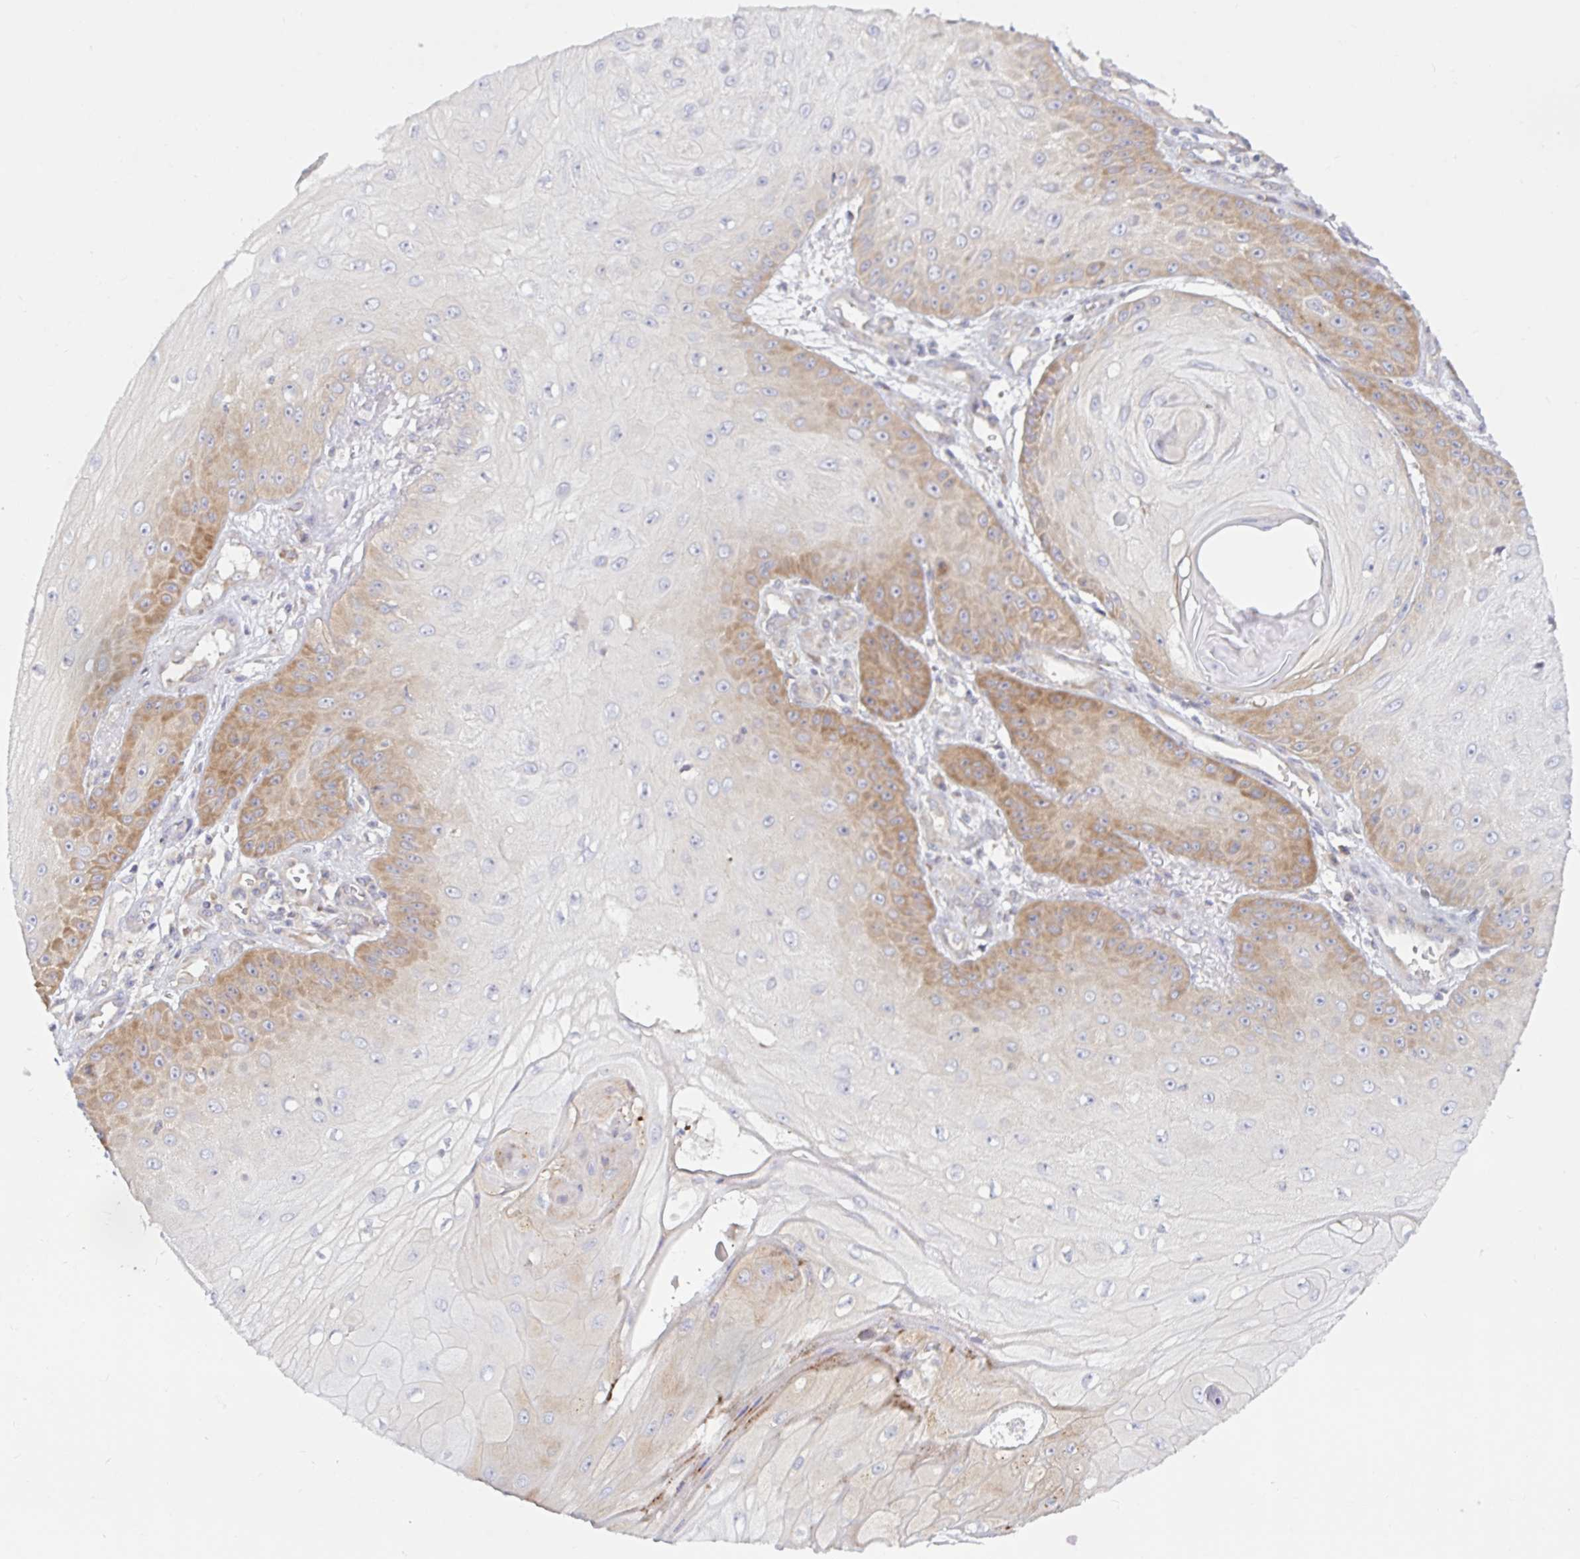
{"staining": {"intensity": "moderate", "quantity": "25%-75%", "location": "cytoplasmic/membranous"}, "tissue": "skin cancer", "cell_type": "Tumor cells", "image_type": "cancer", "snomed": [{"axis": "morphology", "description": "Squamous cell carcinoma, NOS"}, {"axis": "topography", "description": "Skin"}], "caption": "The image displays a brown stain indicating the presence of a protein in the cytoplasmic/membranous of tumor cells in skin cancer (squamous cell carcinoma). The staining was performed using DAB to visualize the protein expression in brown, while the nuclei were stained in blue with hematoxylin (Magnification: 20x).", "gene": "LARP1", "patient": {"sex": "male", "age": 70}}